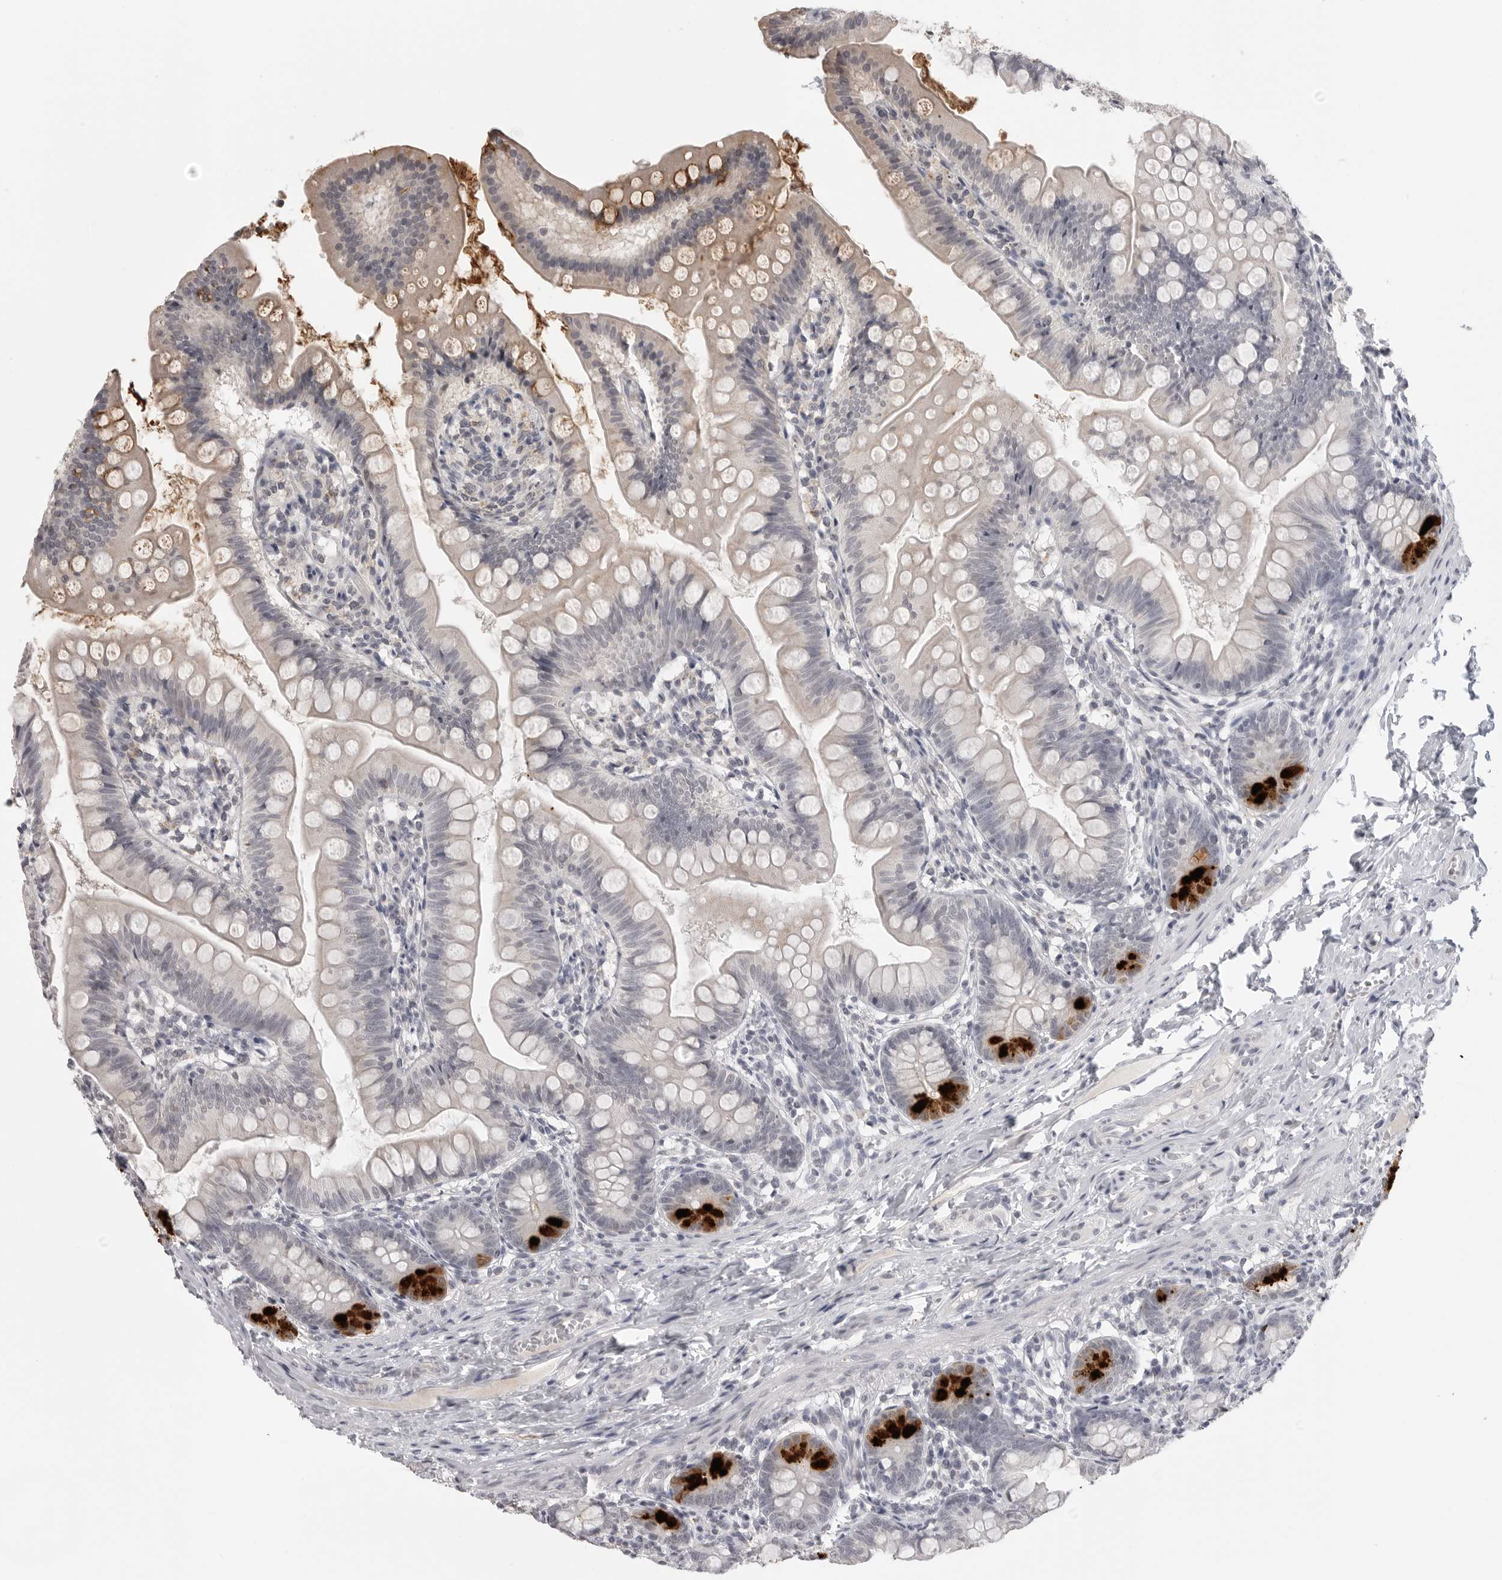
{"staining": {"intensity": "strong", "quantity": "<25%", "location": "cytoplasmic/membranous"}, "tissue": "small intestine", "cell_type": "Glandular cells", "image_type": "normal", "snomed": [{"axis": "morphology", "description": "Normal tissue, NOS"}, {"axis": "topography", "description": "Small intestine"}], "caption": "Small intestine stained with a brown dye displays strong cytoplasmic/membranous positive positivity in about <25% of glandular cells.", "gene": "PRSS1", "patient": {"sex": "male", "age": 7}}